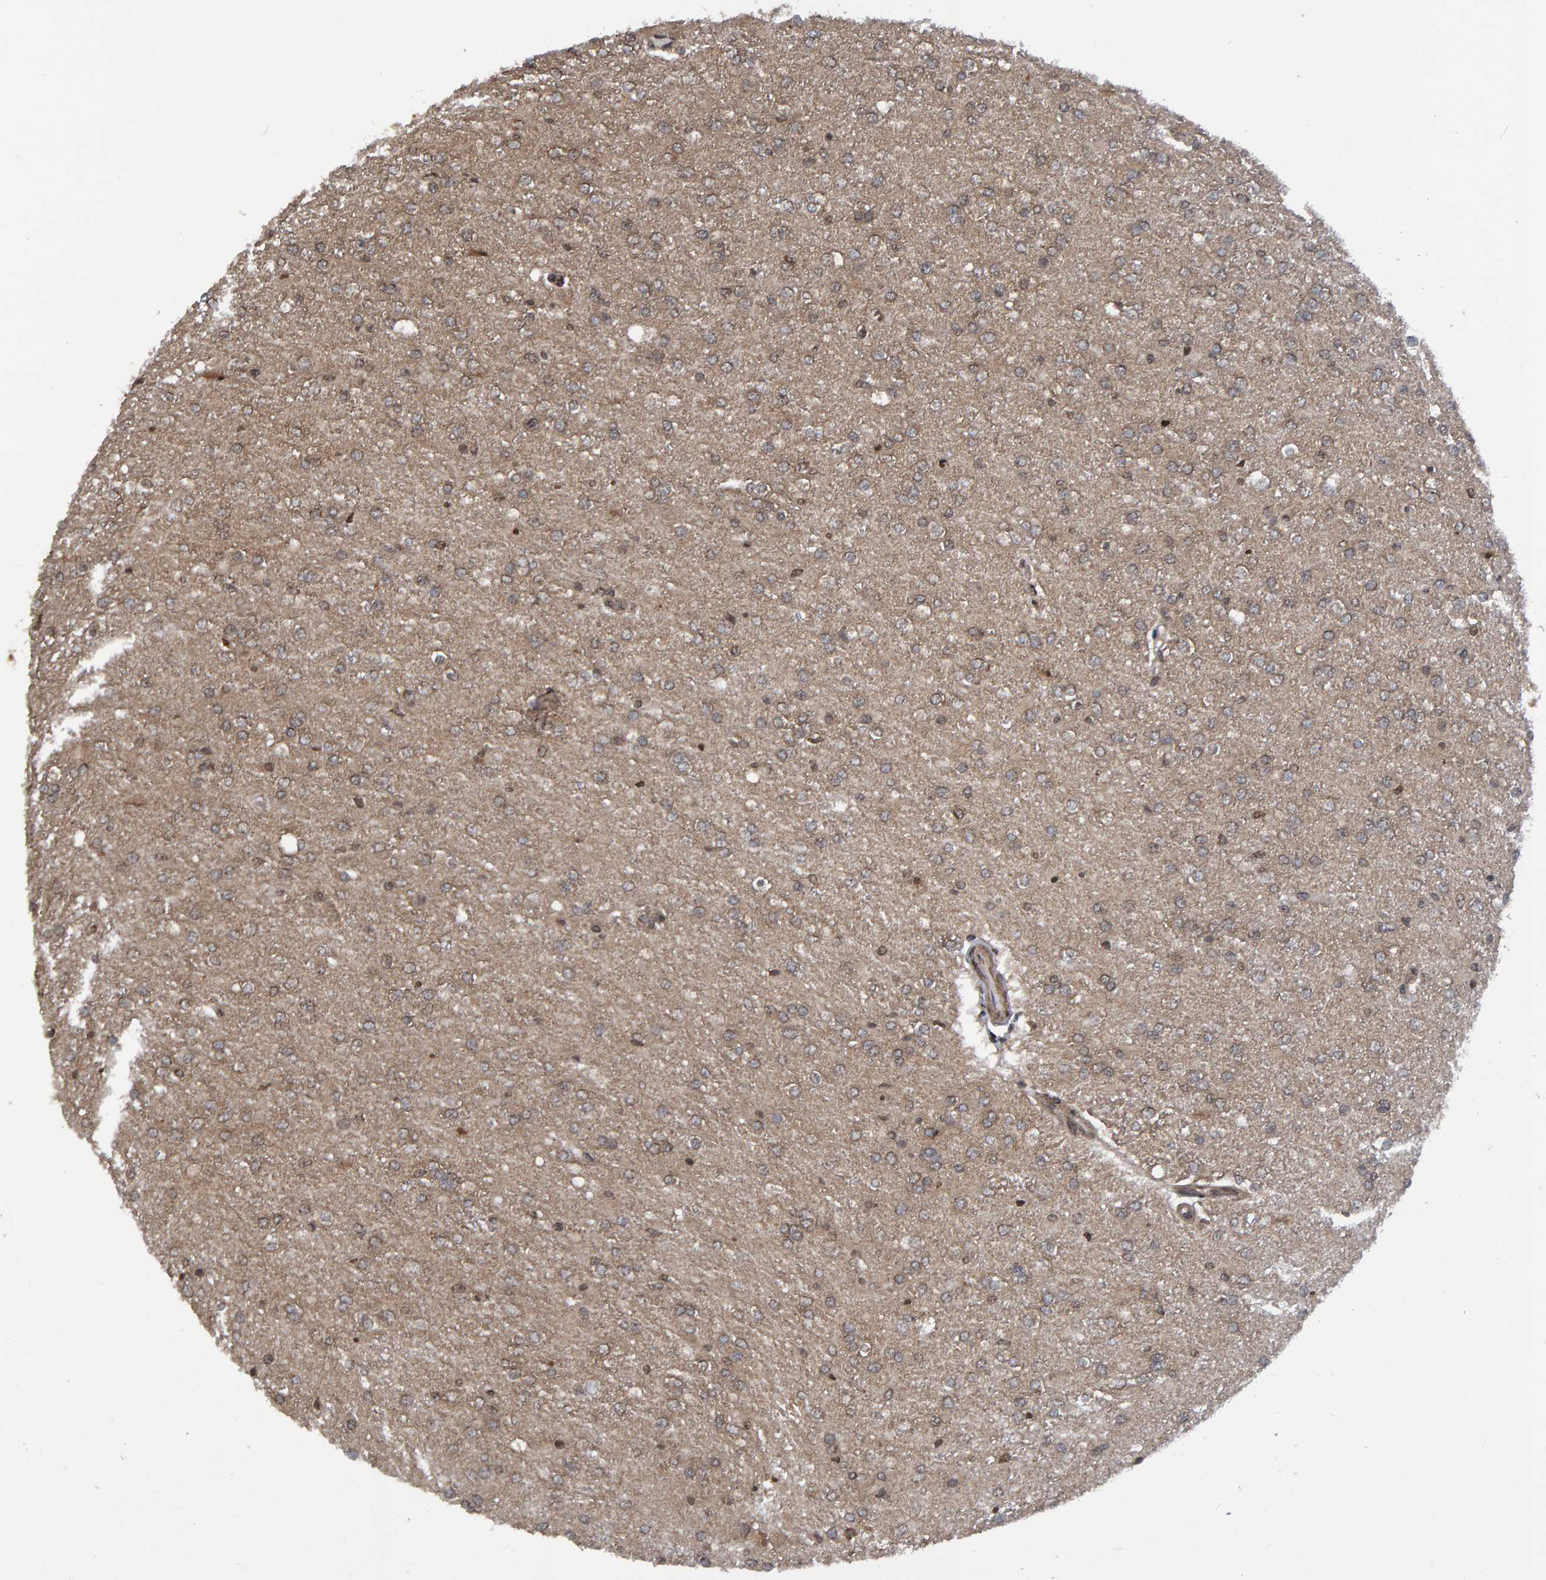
{"staining": {"intensity": "weak", "quantity": ">75%", "location": "cytoplasmic/membranous"}, "tissue": "glioma", "cell_type": "Tumor cells", "image_type": "cancer", "snomed": [{"axis": "morphology", "description": "Glioma, malignant, High grade"}, {"axis": "topography", "description": "Cerebral cortex"}], "caption": "Protein analysis of glioma tissue shows weak cytoplasmic/membranous expression in approximately >75% of tumor cells.", "gene": "GAB2", "patient": {"sex": "male", "age": 76}}